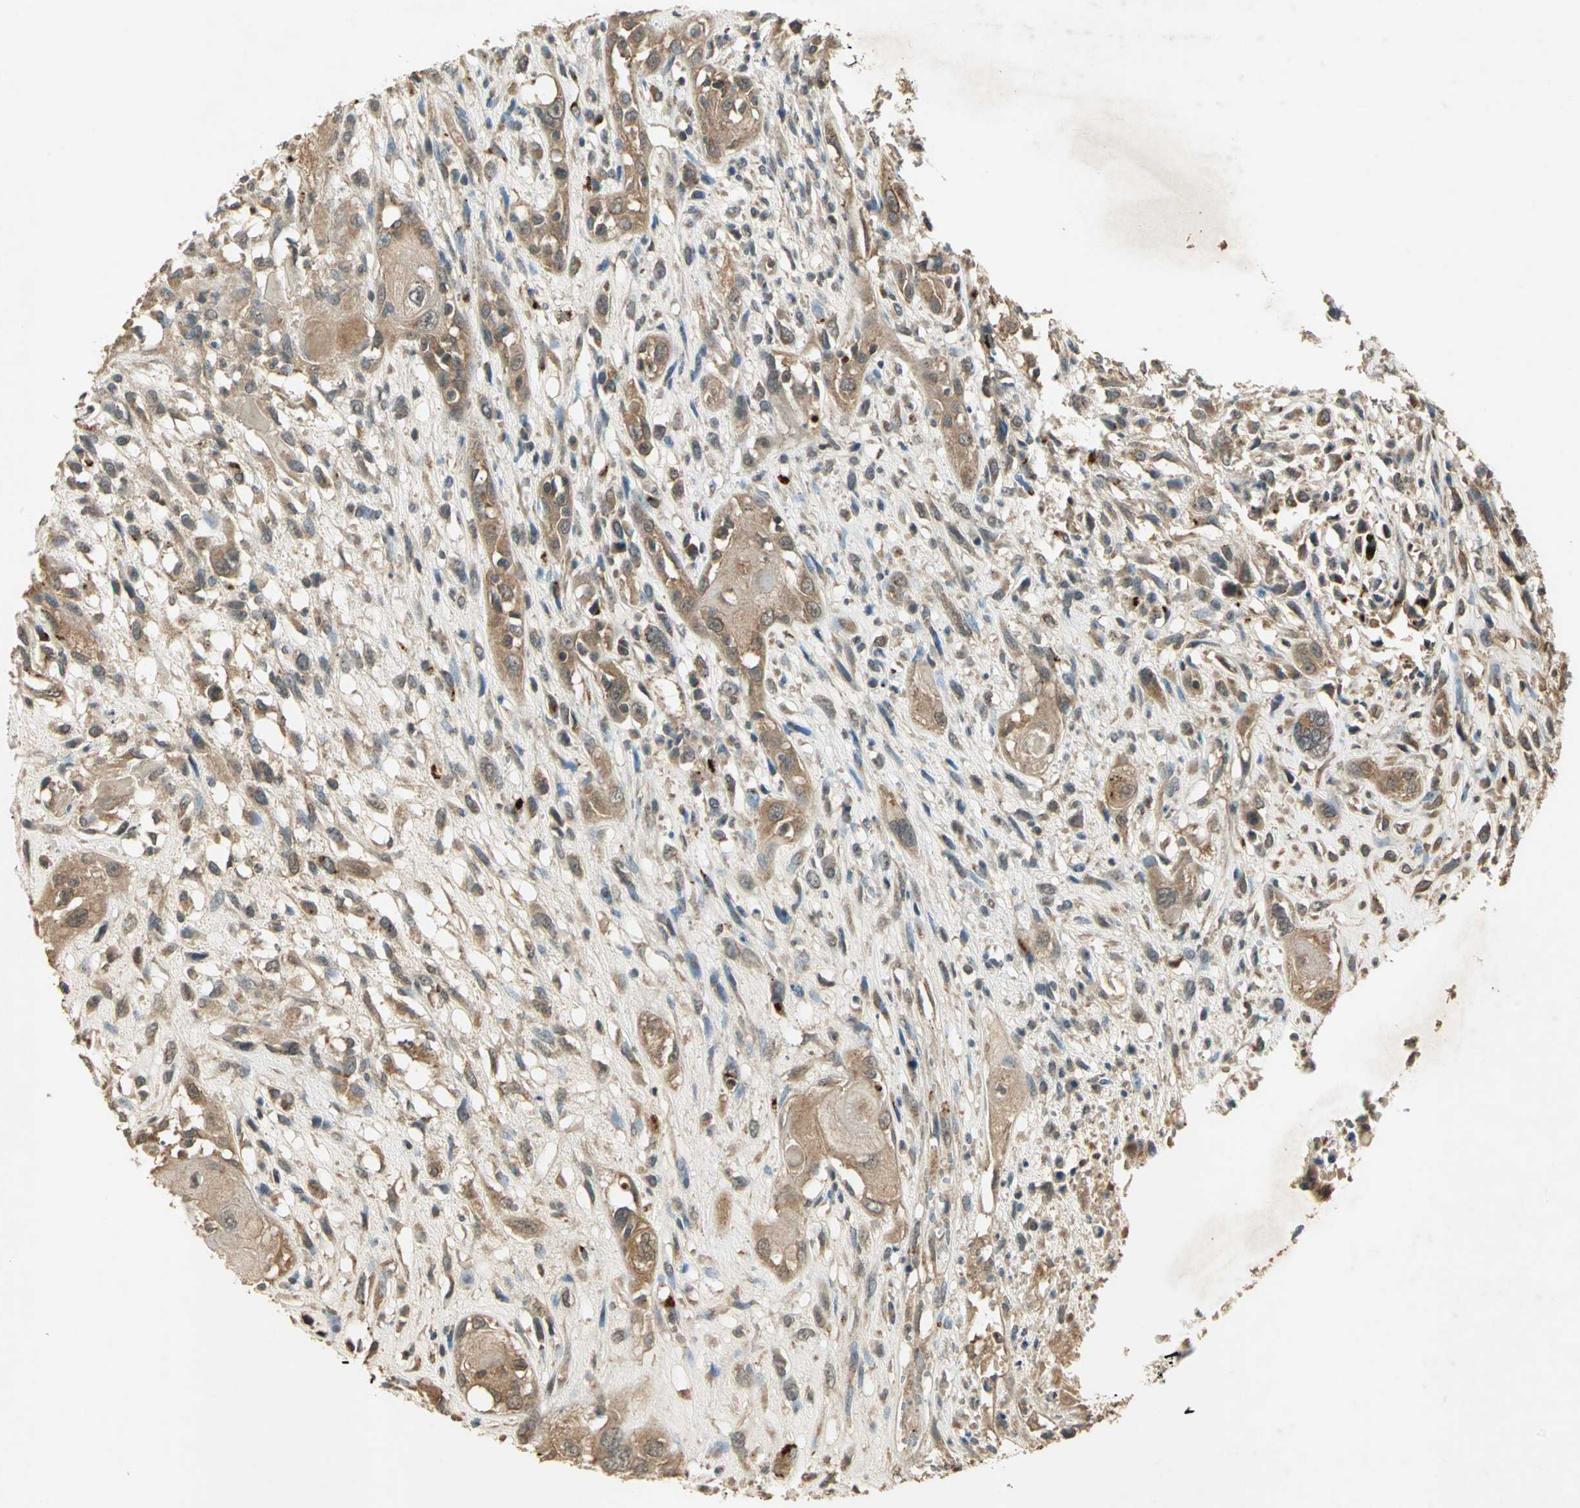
{"staining": {"intensity": "moderate", "quantity": ">75%", "location": "cytoplasmic/membranous"}, "tissue": "head and neck cancer", "cell_type": "Tumor cells", "image_type": "cancer", "snomed": [{"axis": "morphology", "description": "Necrosis, NOS"}, {"axis": "morphology", "description": "Neoplasm, malignant, NOS"}, {"axis": "topography", "description": "Salivary gland"}, {"axis": "topography", "description": "Head-Neck"}], "caption": "Head and neck cancer (neoplasm (malignant)) tissue demonstrates moderate cytoplasmic/membranous positivity in about >75% of tumor cells, visualized by immunohistochemistry. (brown staining indicates protein expression, while blue staining denotes nuclei).", "gene": "KEAP1", "patient": {"sex": "male", "age": 43}}